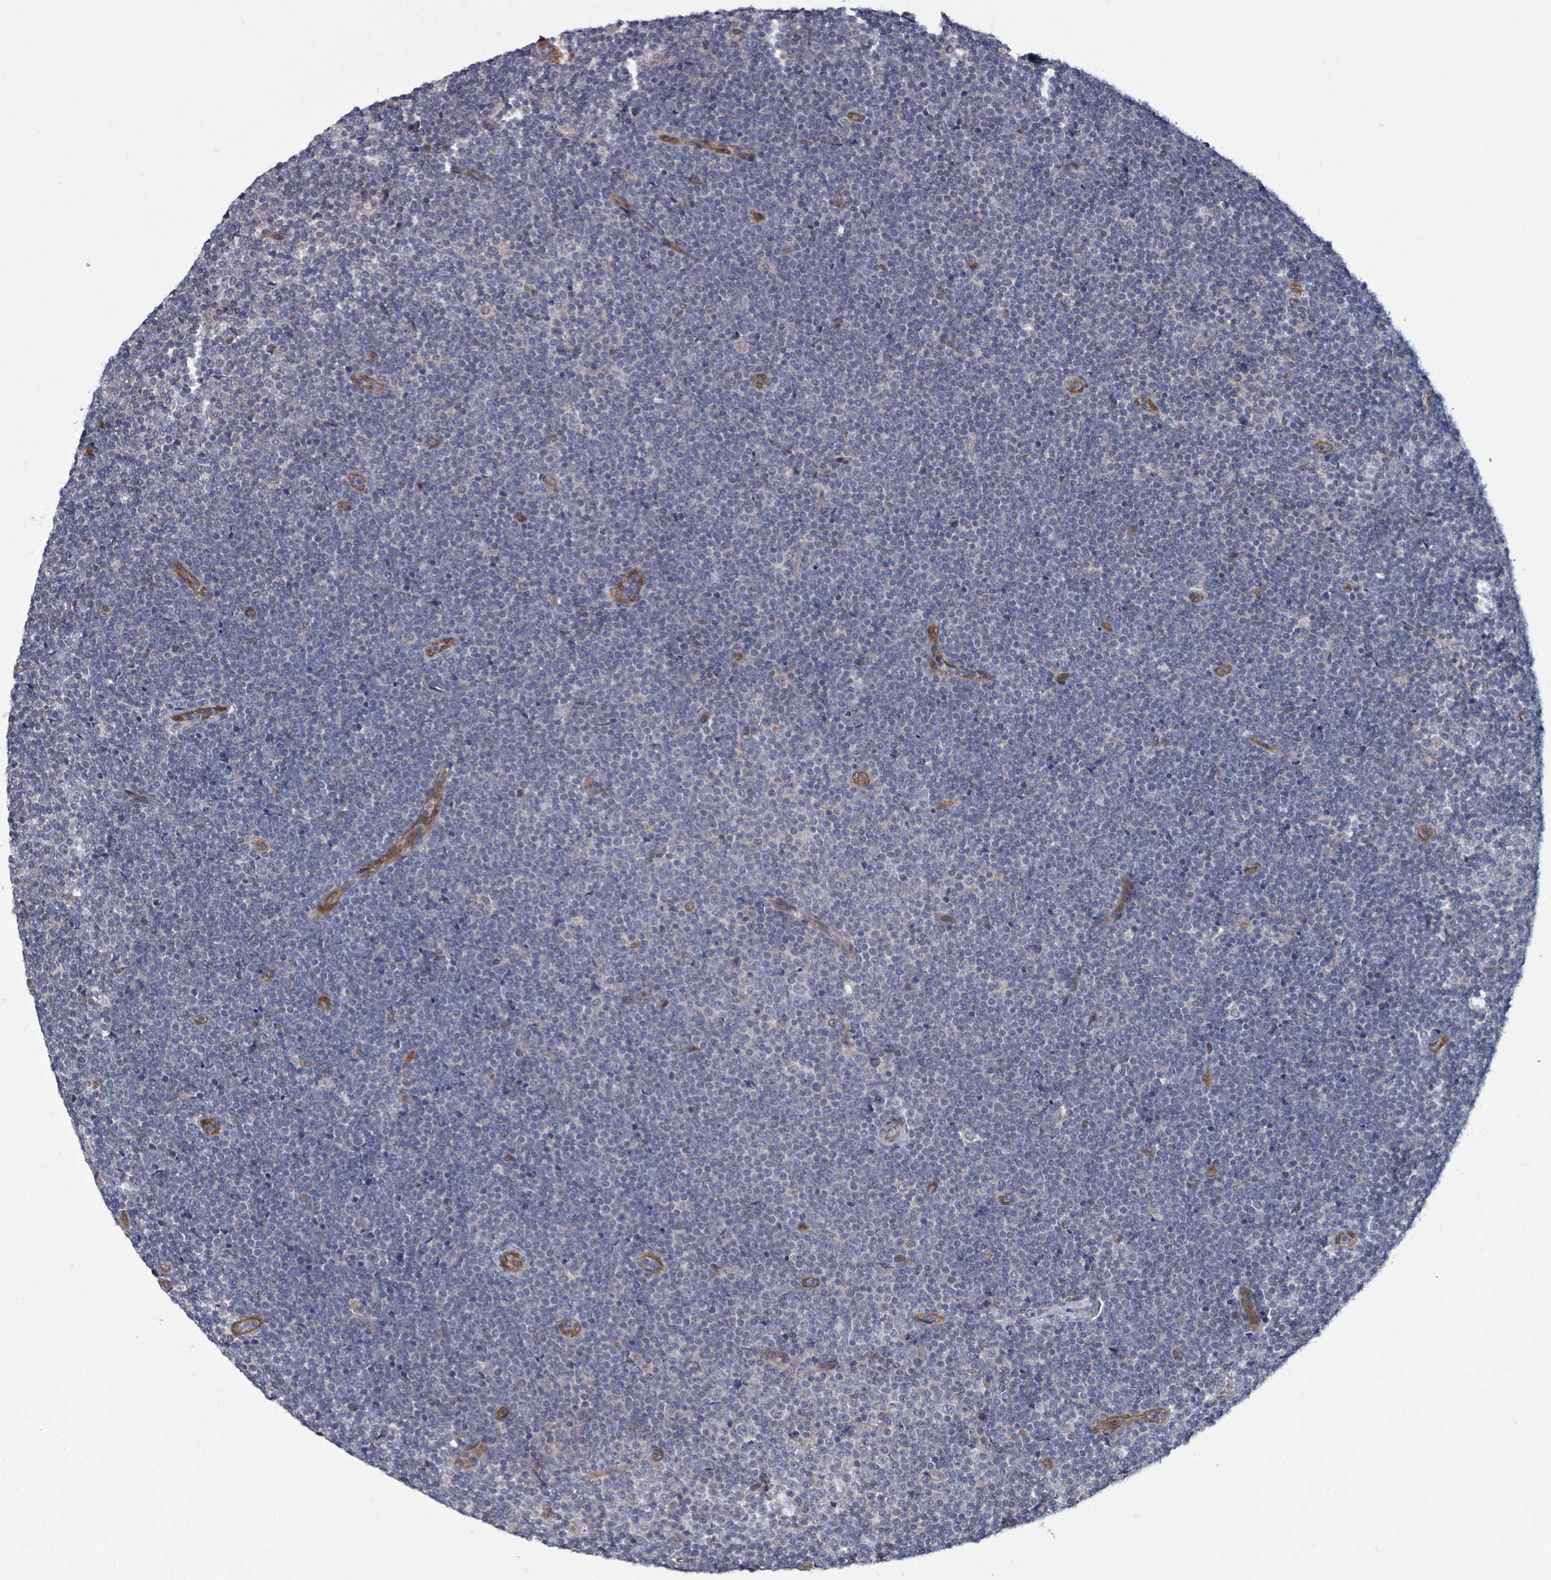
{"staining": {"intensity": "negative", "quantity": "none", "location": "none"}, "tissue": "lymphoma", "cell_type": "Tumor cells", "image_type": "cancer", "snomed": [{"axis": "morphology", "description": "Malignant lymphoma, non-Hodgkin's type, Low grade"}, {"axis": "topography", "description": "Lymph node"}], "caption": "Micrograph shows no significant protein expression in tumor cells of malignant lymphoma, non-Hodgkin's type (low-grade).", "gene": "FKBP1A", "patient": {"sex": "male", "age": 48}}